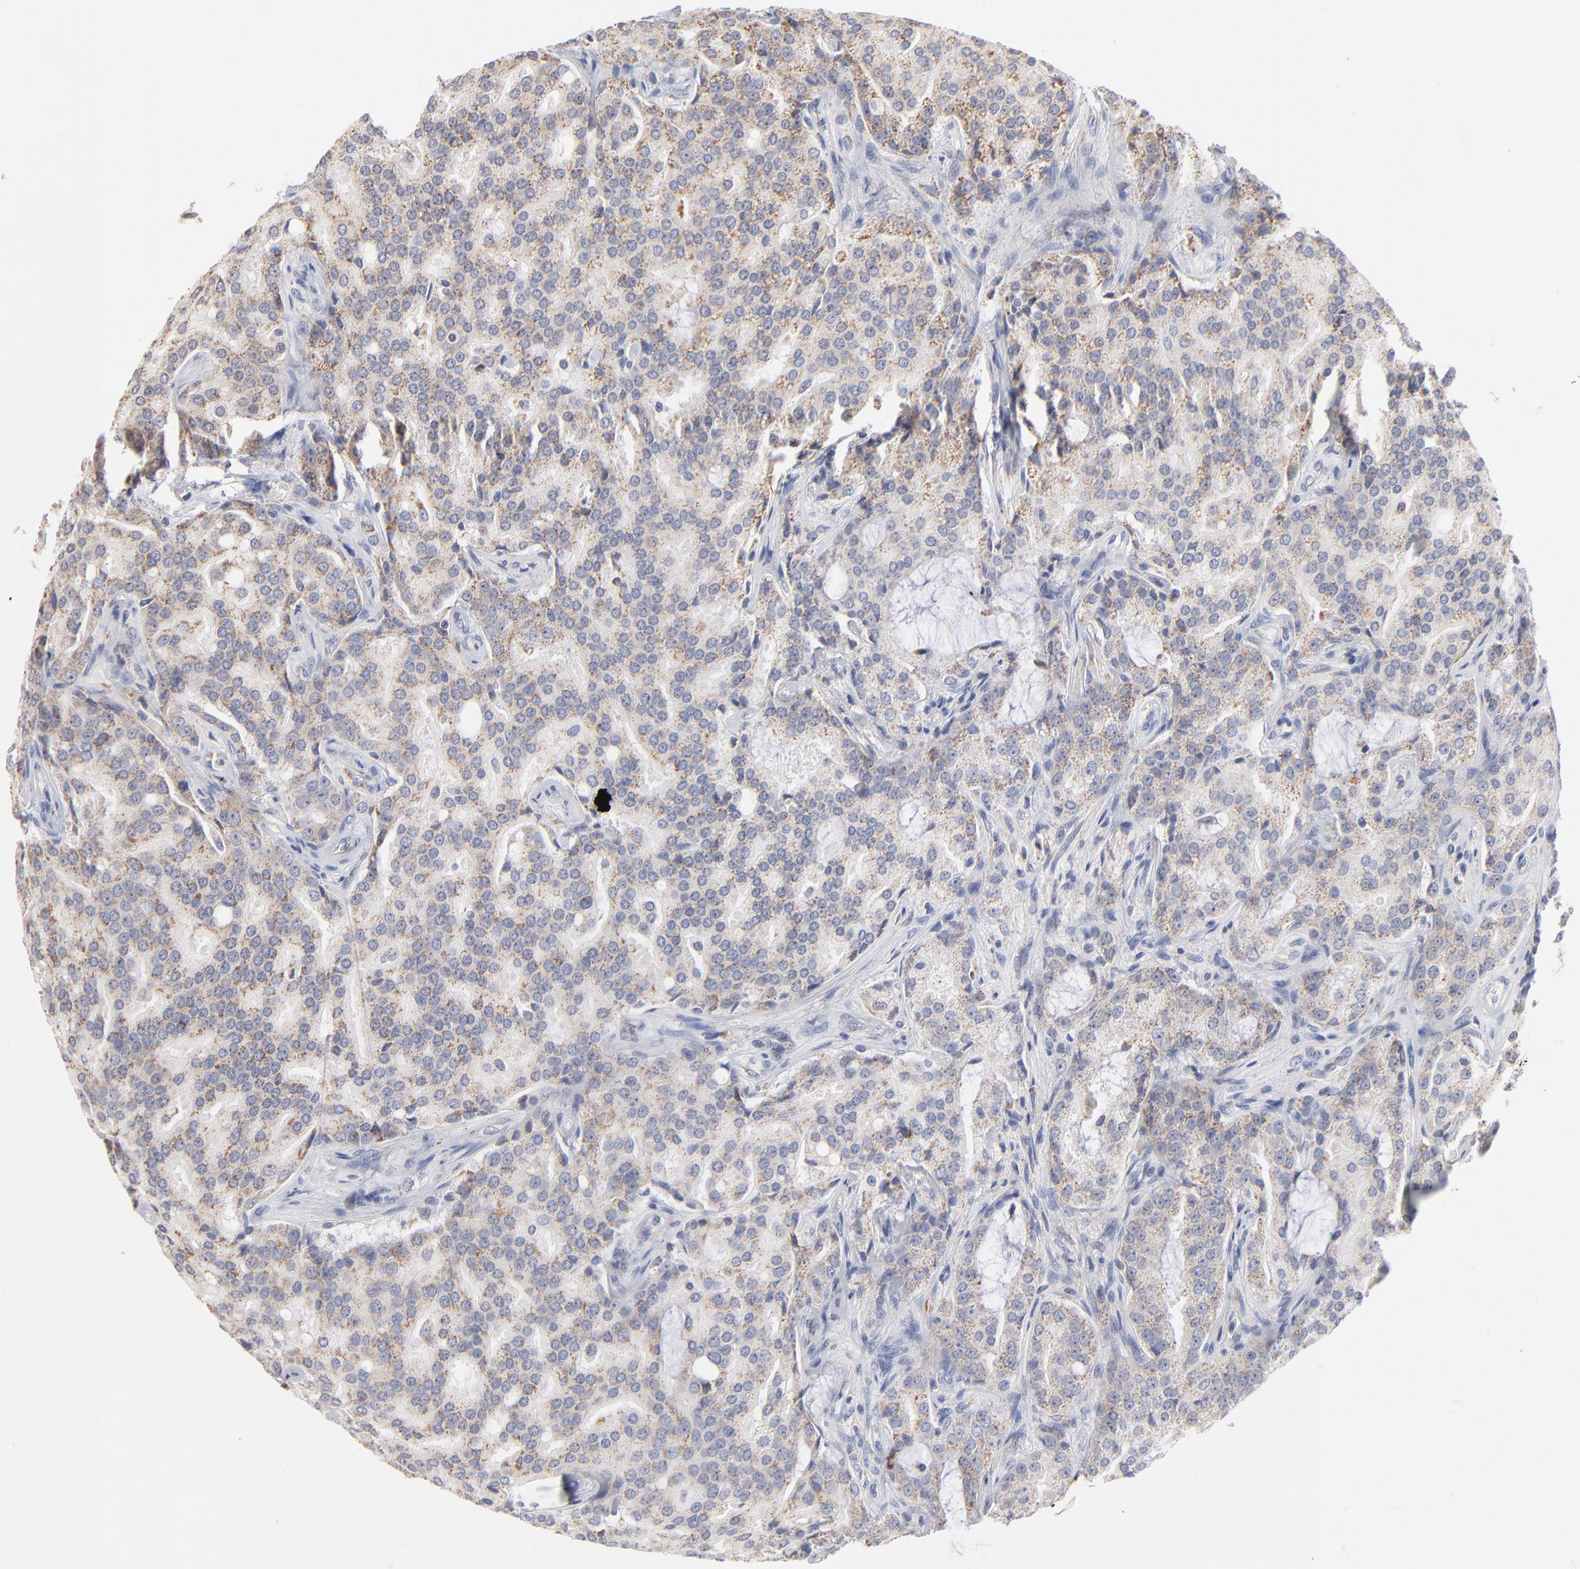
{"staining": {"intensity": "moderate", "quantity": ">75%", "location": "cytoplasmic/membranous"}, "tissue": "prostate cancer", "cell_type": "Tumor cells", "image_type": "cancer", "snomed": [{"axis": "morphology", "description": "Adenocarcinoma, High grade"}, {"axis": "topography", "description": "Prostate"}], "caption": "A brown stain shows moderate cytoplasmic/membranous expression of a protein in prostate cancer (high-grade adenocarcinoma) tumor cells.", "gene": "MRPL58", "patient": {"sex": "male", "age": 72}}